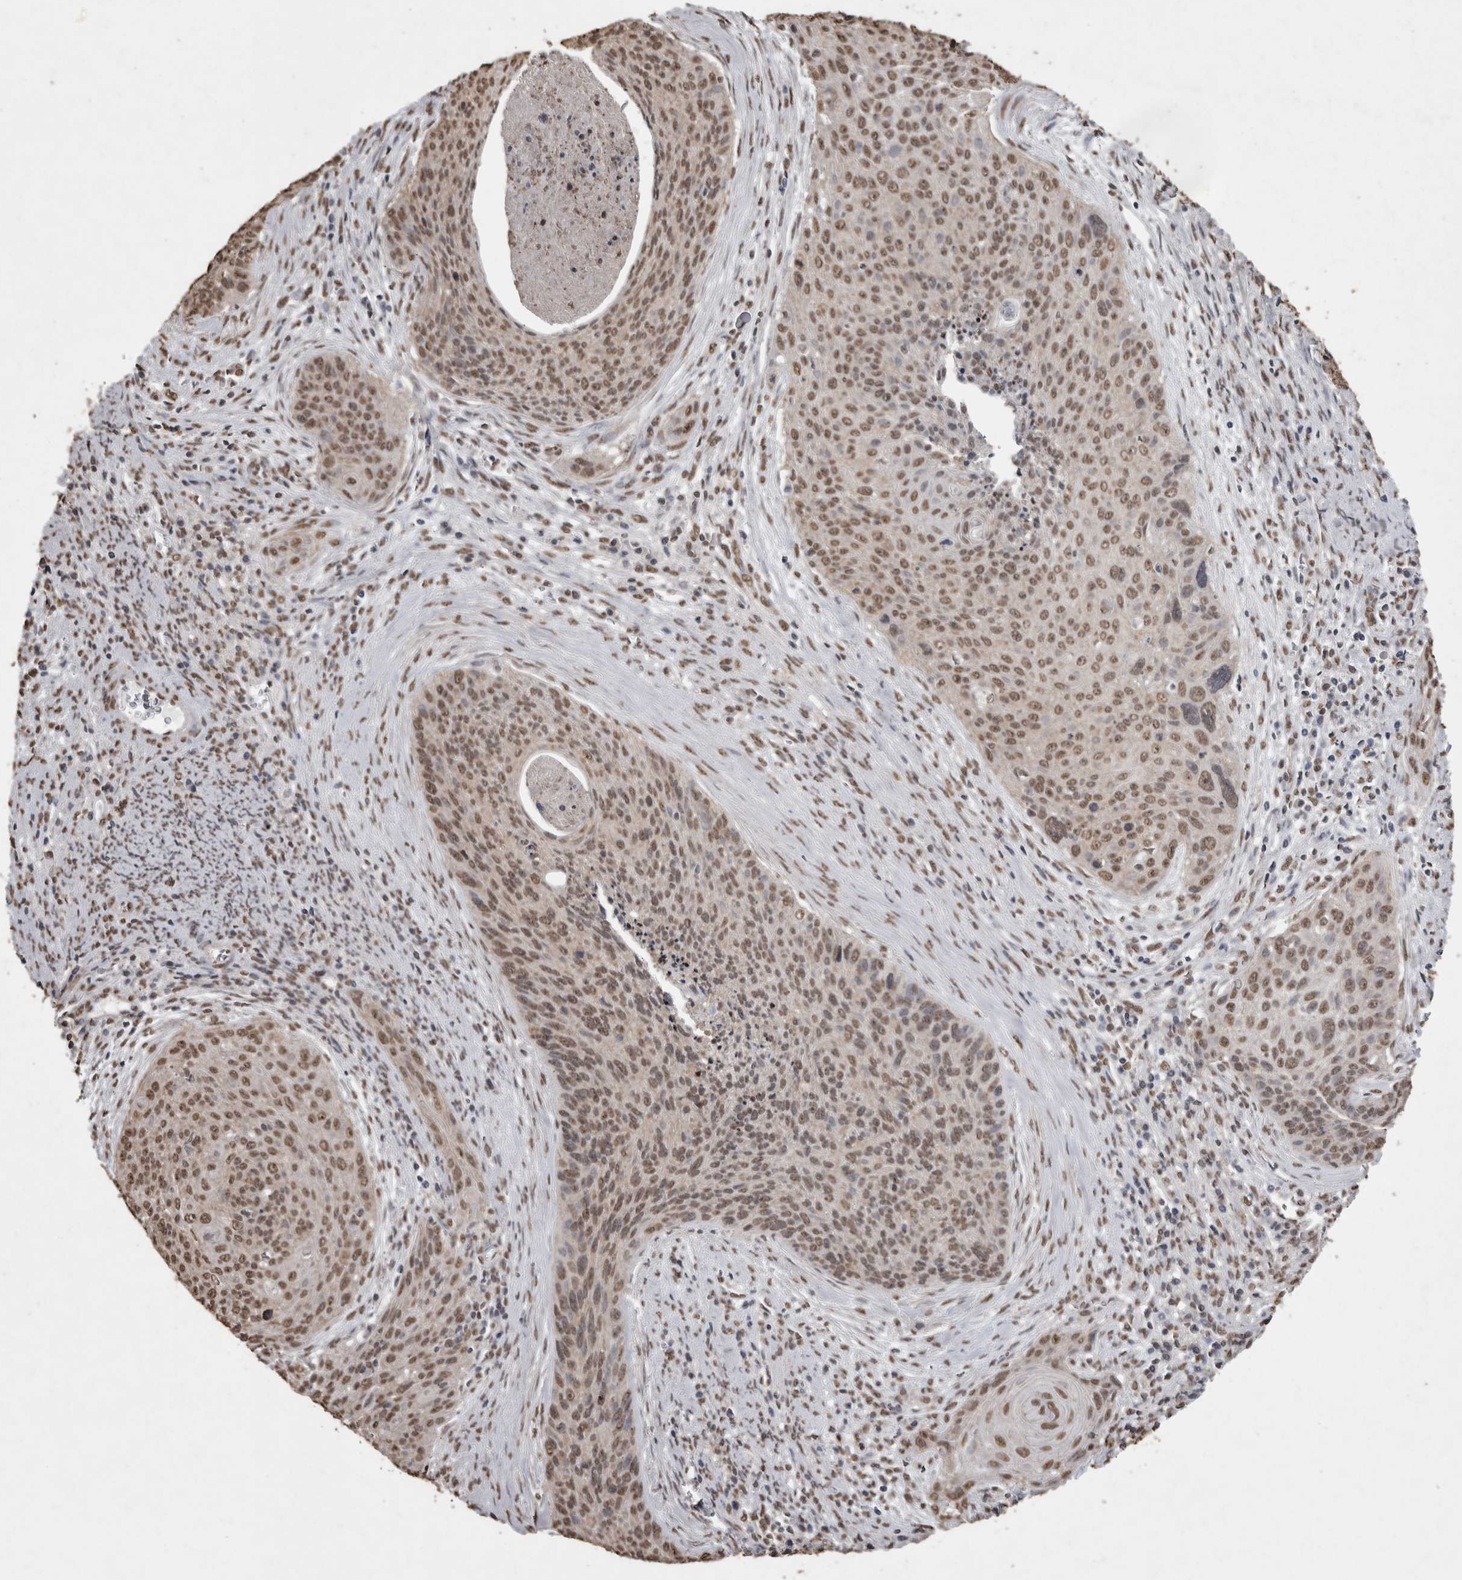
{"staining": {"intensity": "moderate", "quantity": ">75%", "location": "nuclear"}, "tissue": "cervical cancer", "cell_type": "Tumor cells", "image_type": "cancer", "snomed": [{"axis": "morphology", "description": "Squamous cell carcinoma, NOS"}, {"axis": "topography", "description": "Cervix"}], "caption": "Cervical squamous cell carcinoma tissue exhibits moderate nuclear expression in about >75% of tumor cells, visualized by immunohistochemistry.", "gene": "SMAD7", "patient": {"sex": "female", "age": 55}}